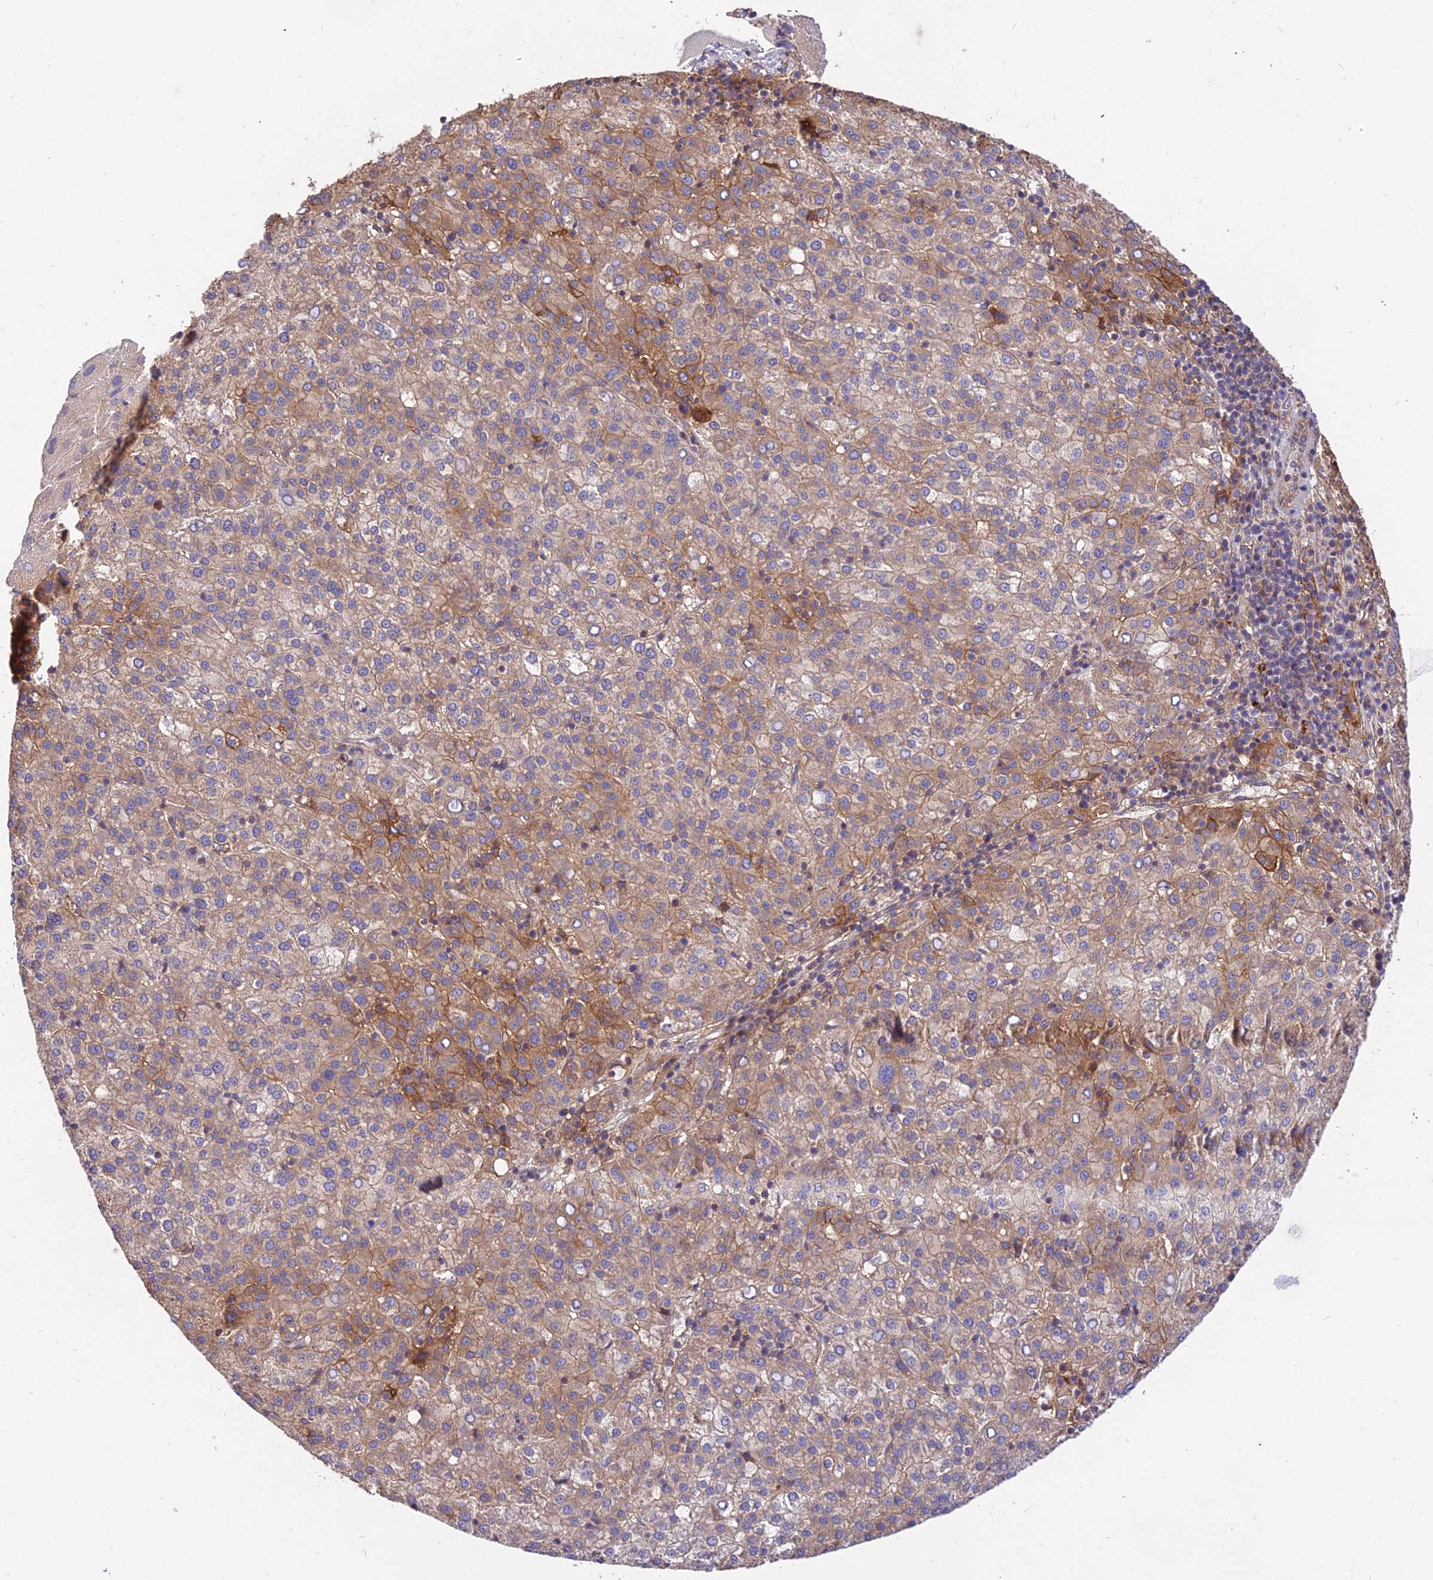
{"staining": {"intensity": "moderate", "quantity": ">75%", "location": "cytoplasmic/membranous"}, "tissue": "liver cancer", "cell_type": "Tumor cells", "image_type": "cancer", "snomed": [{"axis": "morphology", "description": "Carcinoma, Hepatocellular, NOS"}, {"axis": "topography", "description": "Liver"}], "caption": "Immunohistochemical staining of liver cancer displays medium levels of moderate cytoplasmic/membranous protein expression in approximately >75% of tumor cells. (DAB (3,3'-diaminobenzidine) = brown stain, brightfield microscopy at high magnification).", "gene": "ROCK1", "patient": {"sex": "female", "age": 58}}